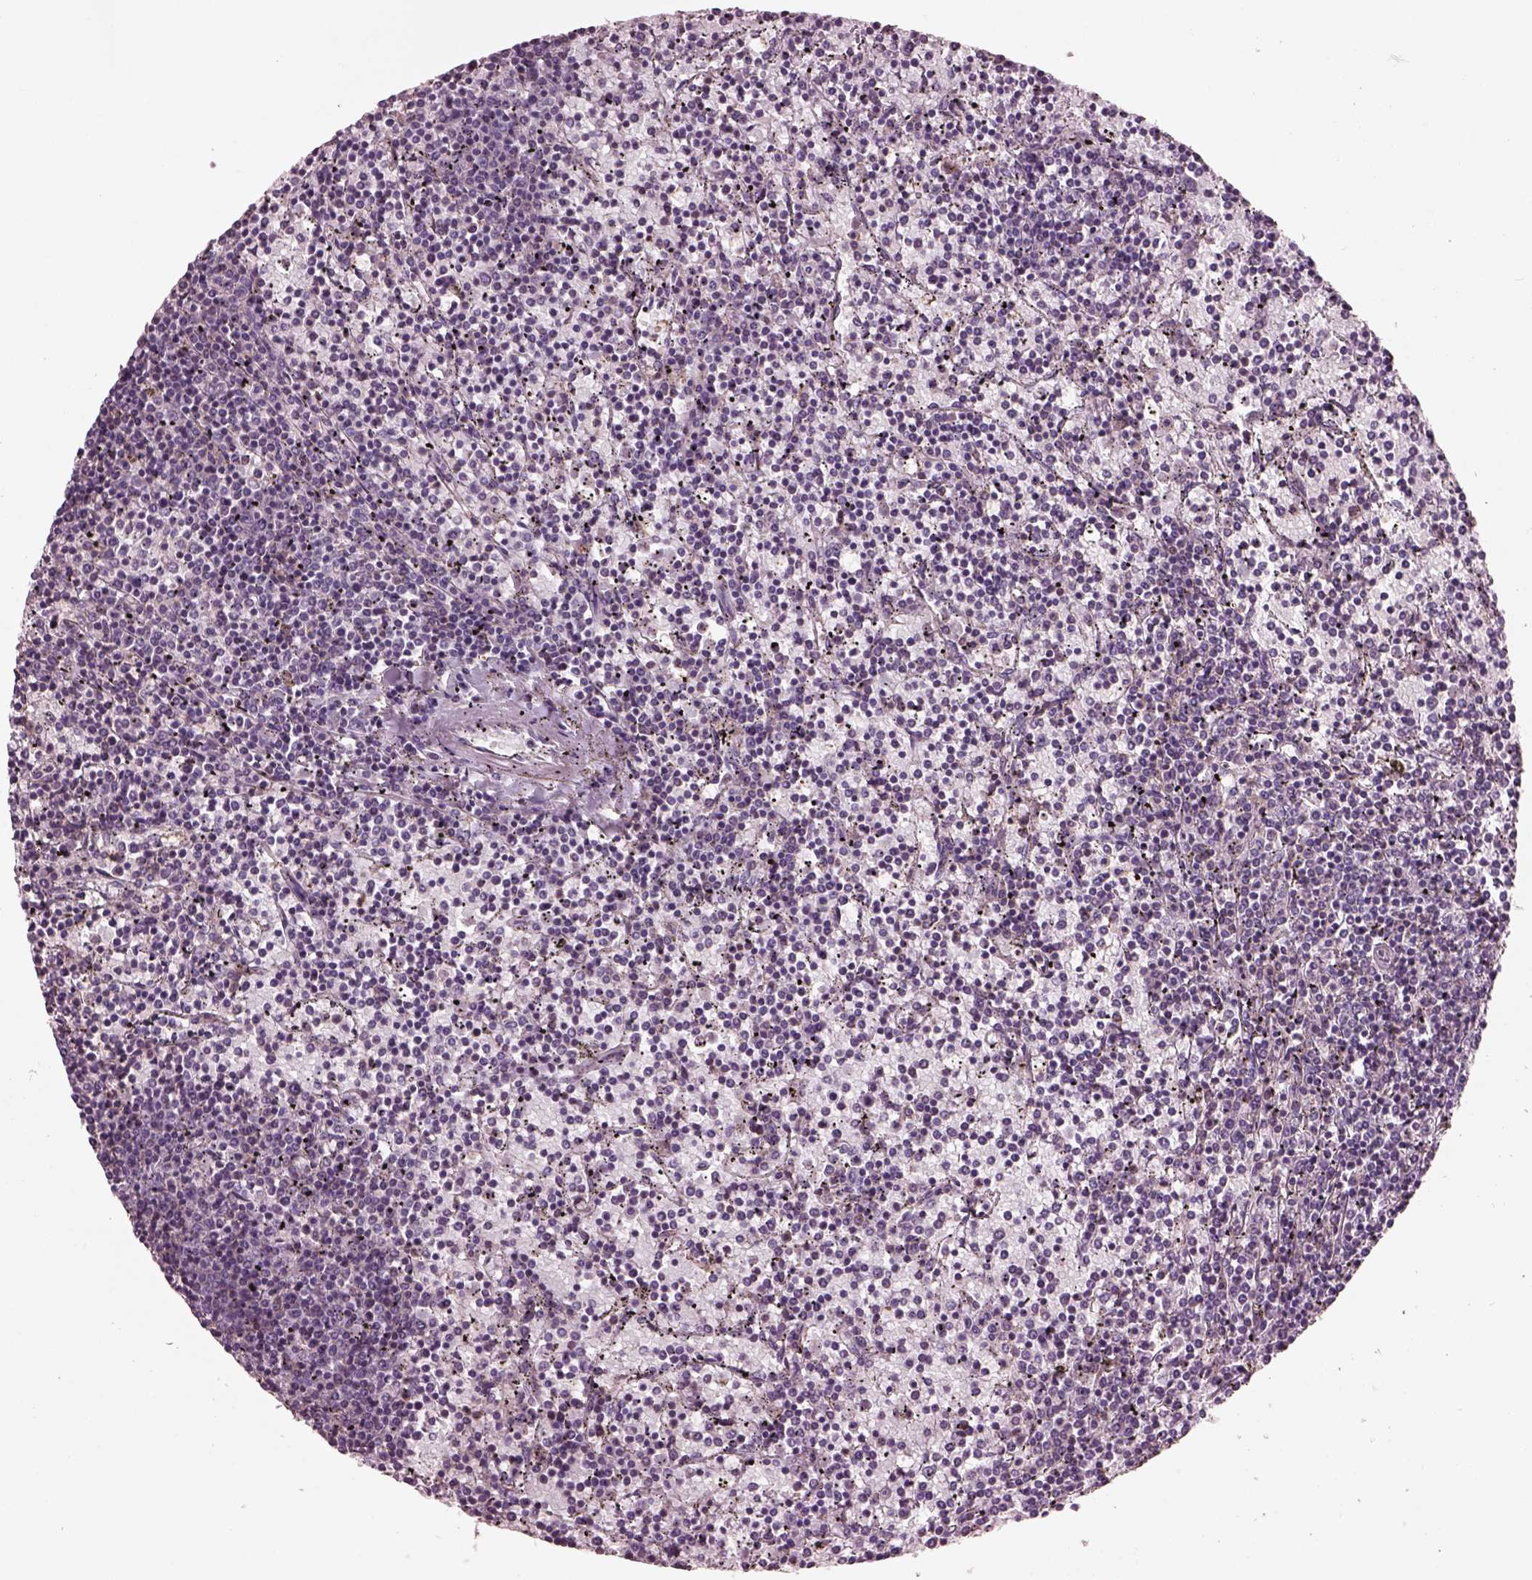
{"staining": {"intensity": "negative", "quantity": "none", "location": "none"}, "tissue": "lymphoma", "cell_type": "Tumor cells", "image_type": "cancer", "snomed": [{"axis": "morphology", "description": "Malignant lymphoma, non-Hodgkin's type, Low grade"}, {"axis": "topography", "description": "Spleen"}], "caption": "DAB immunohistochemical staining of human malignant lymphoma, non-Hodgkin's type (low-grade) shows no significant expression in tumor cells.", "gene": "SRI", "patient": {"sex": "female", "age": 77}}